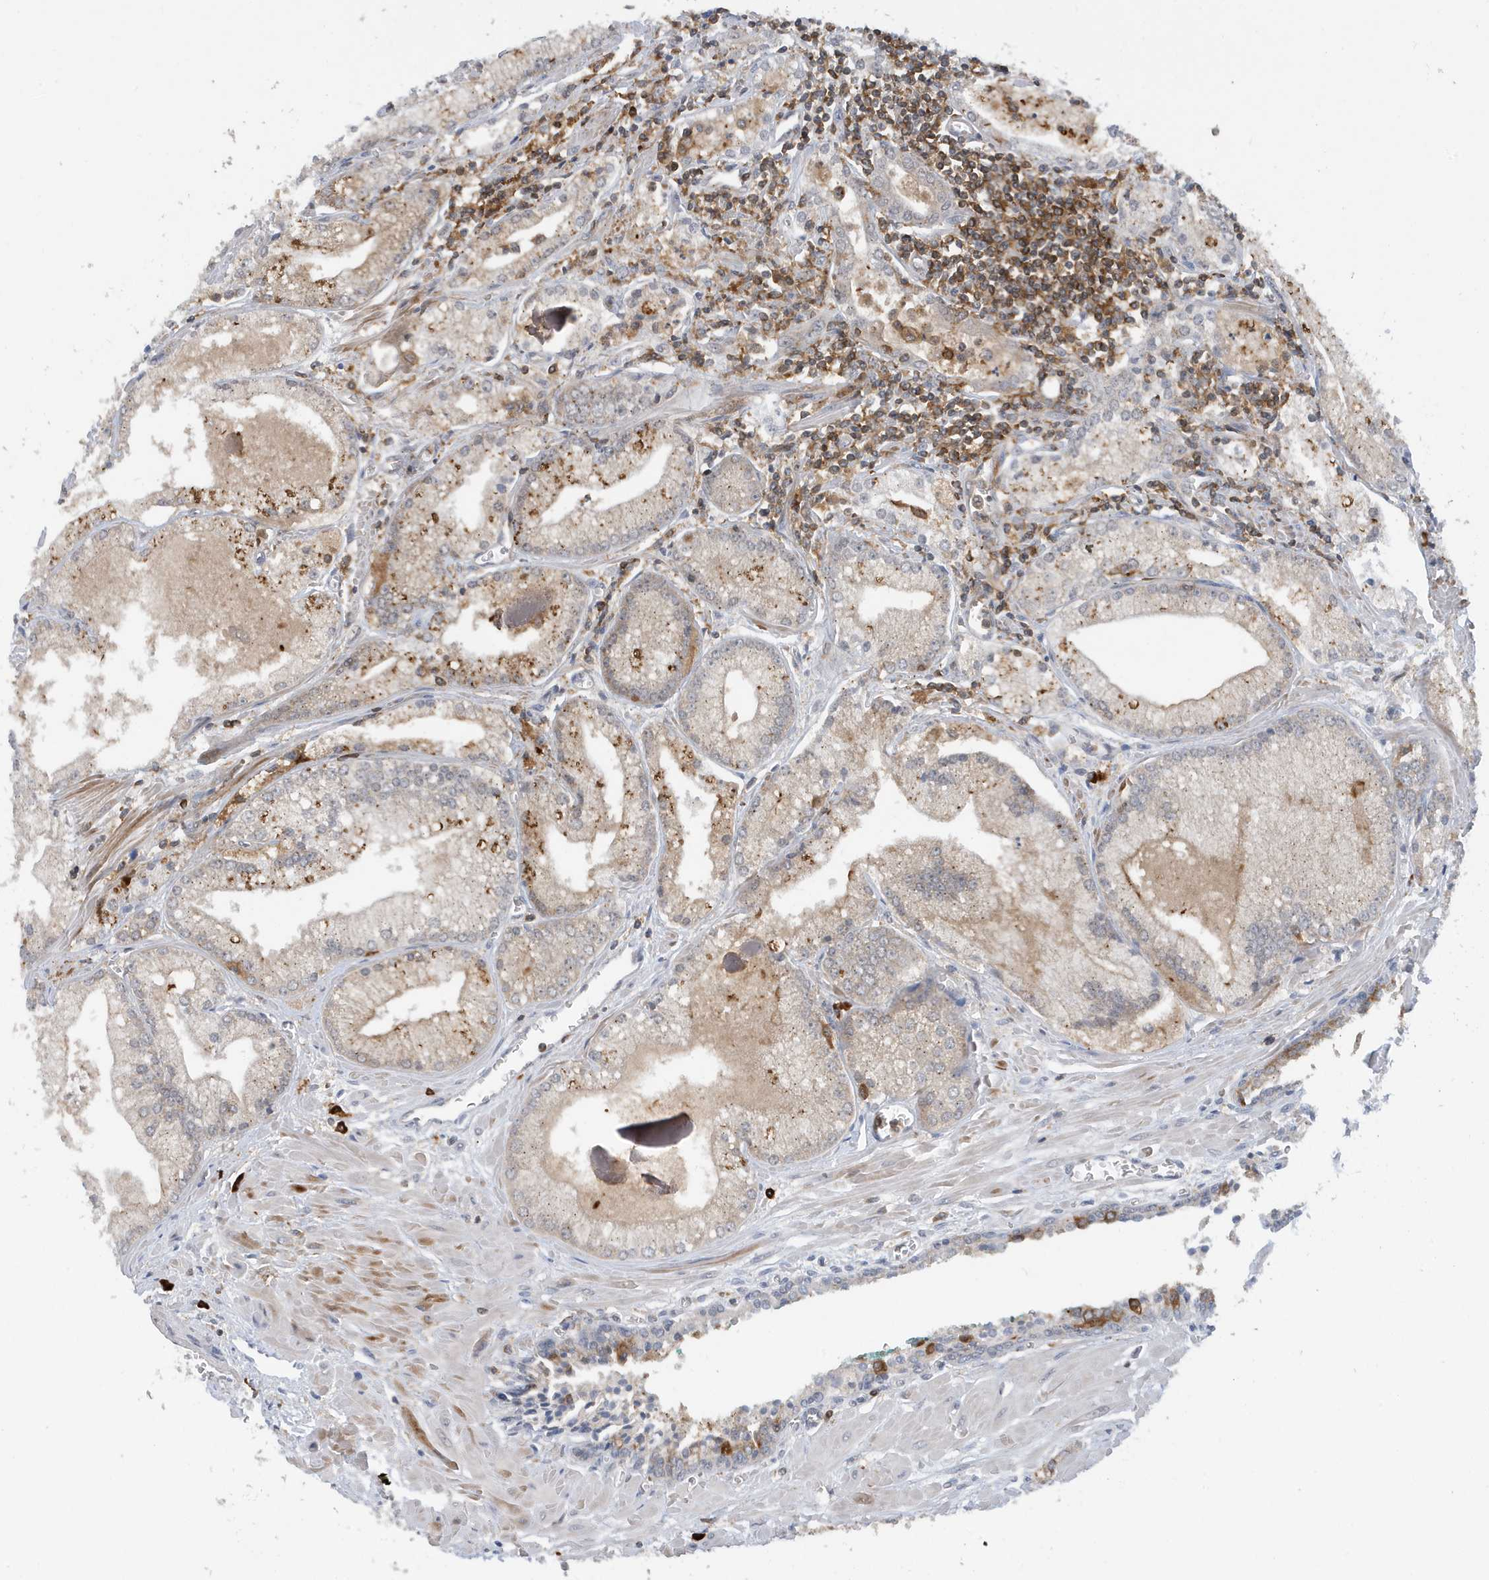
{"staining": {"intensity": "moderate", "quantity": "25%-75%", "location": "cytoplasmic/membranous"}, "tissue": "prostate cancer", "cell_type": "Tumor cells", "image_type": "cancer", "snomed": [{"axis": "morphology", "description": "Adenocarcinoma, Low grade"}, {"axis": "topography", "description": "Prostate"}], "caption": "Immunohistochemical staining of prostate adenocarcinoma (low-grade) displays medium levels of moderate cytoplasmic/membranous staining in about 25%-75% of tumor cells.", "gene": "NSUN3", "patient": {"sex": "male", "age": 67}}